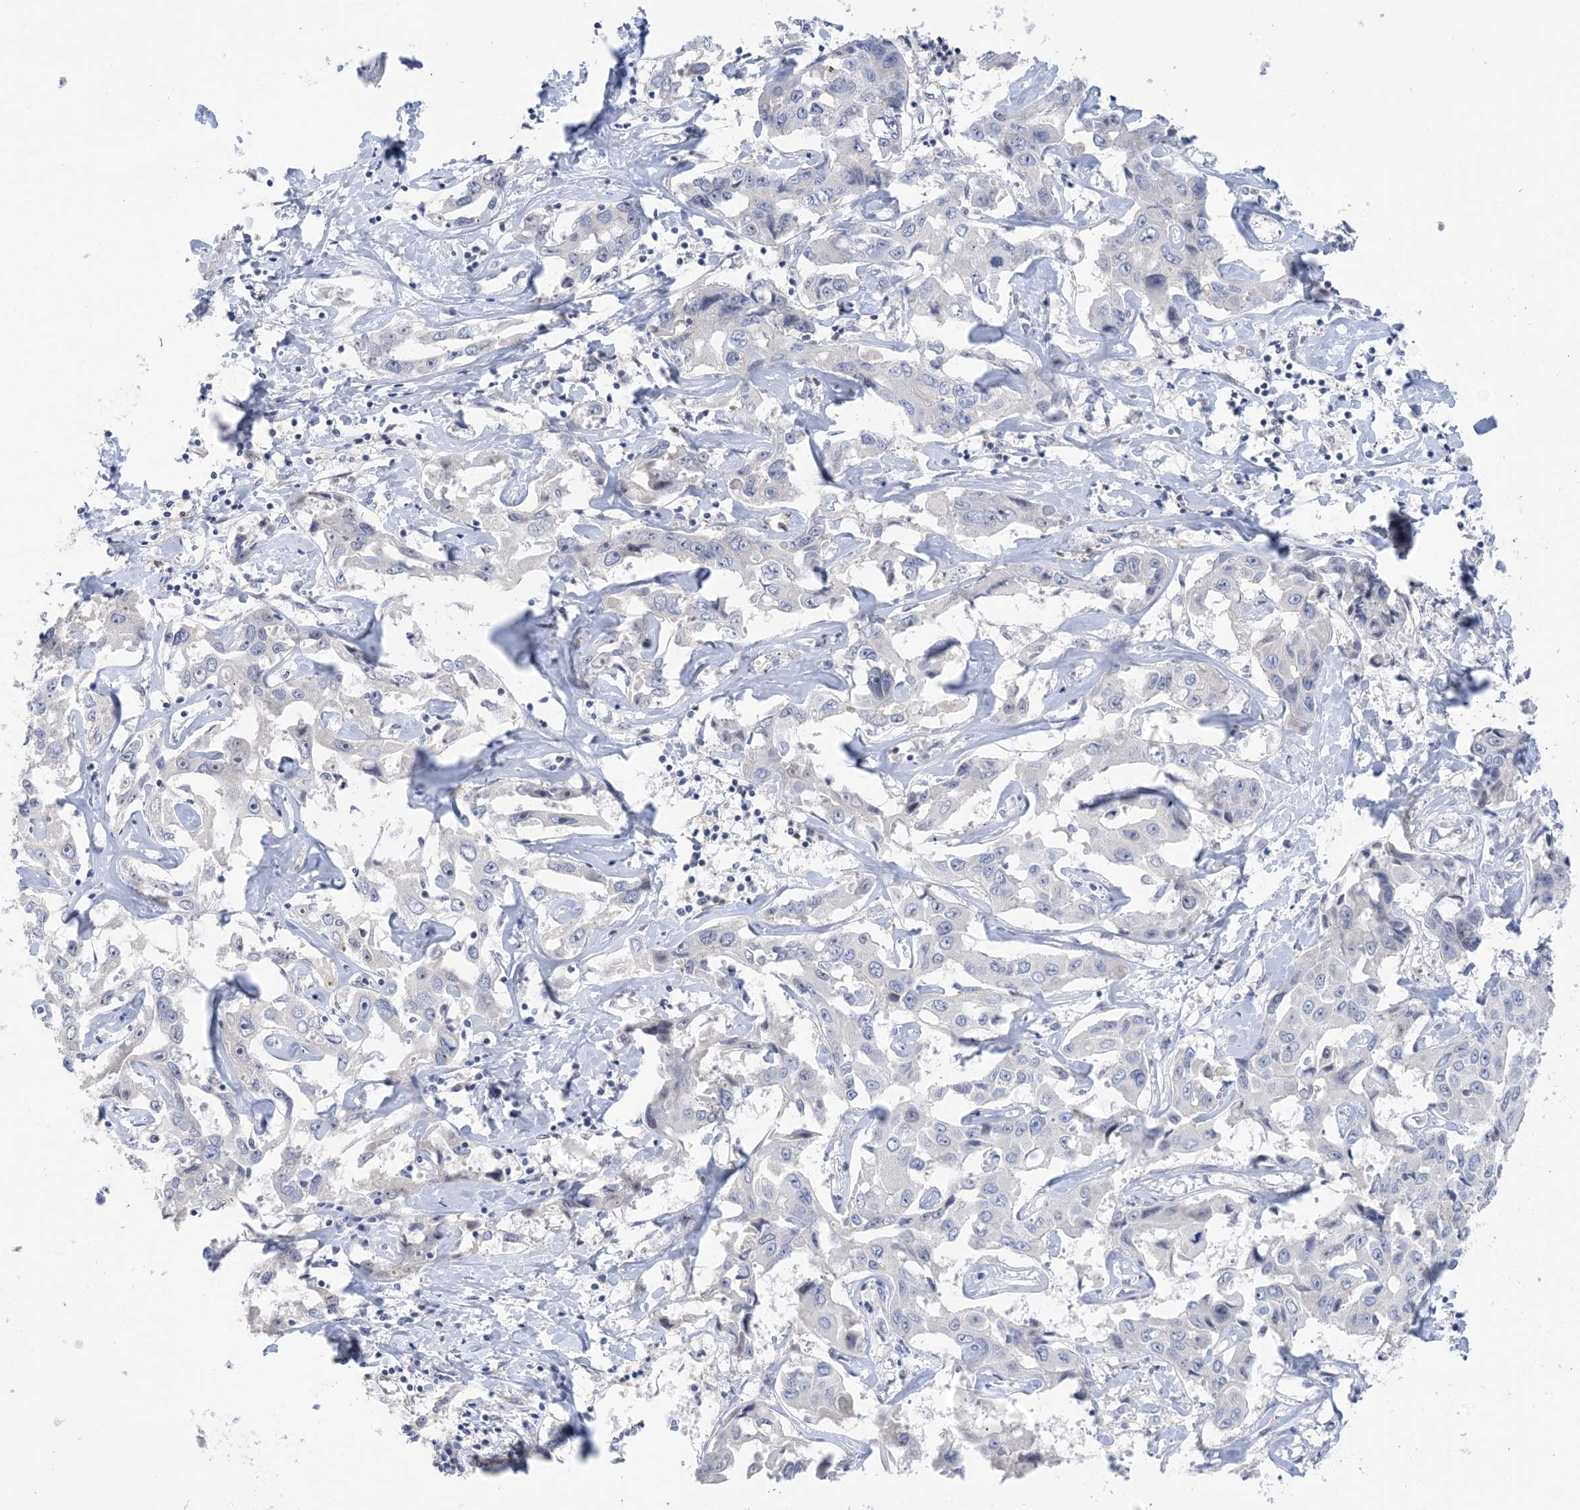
{"staining": {"intensity": "negative", "quantity": "none", "location": "none"}, "tissue": "liver cancer", "cell_type": "Tumor cells", "image_type": "cancer", "snomed": [{"axis": "morphology", "description": "Cholangiocarcinoma"}, {"axis": "topography", "description": "Liver"}], "caption": "This is an immunohistochemistry (IHC) micrograph of liver cholangiocarcinoma. There is no positivity in tumor cells.", "gene": "TTYH1", "patient": {"sex": "male", "age": 59}}